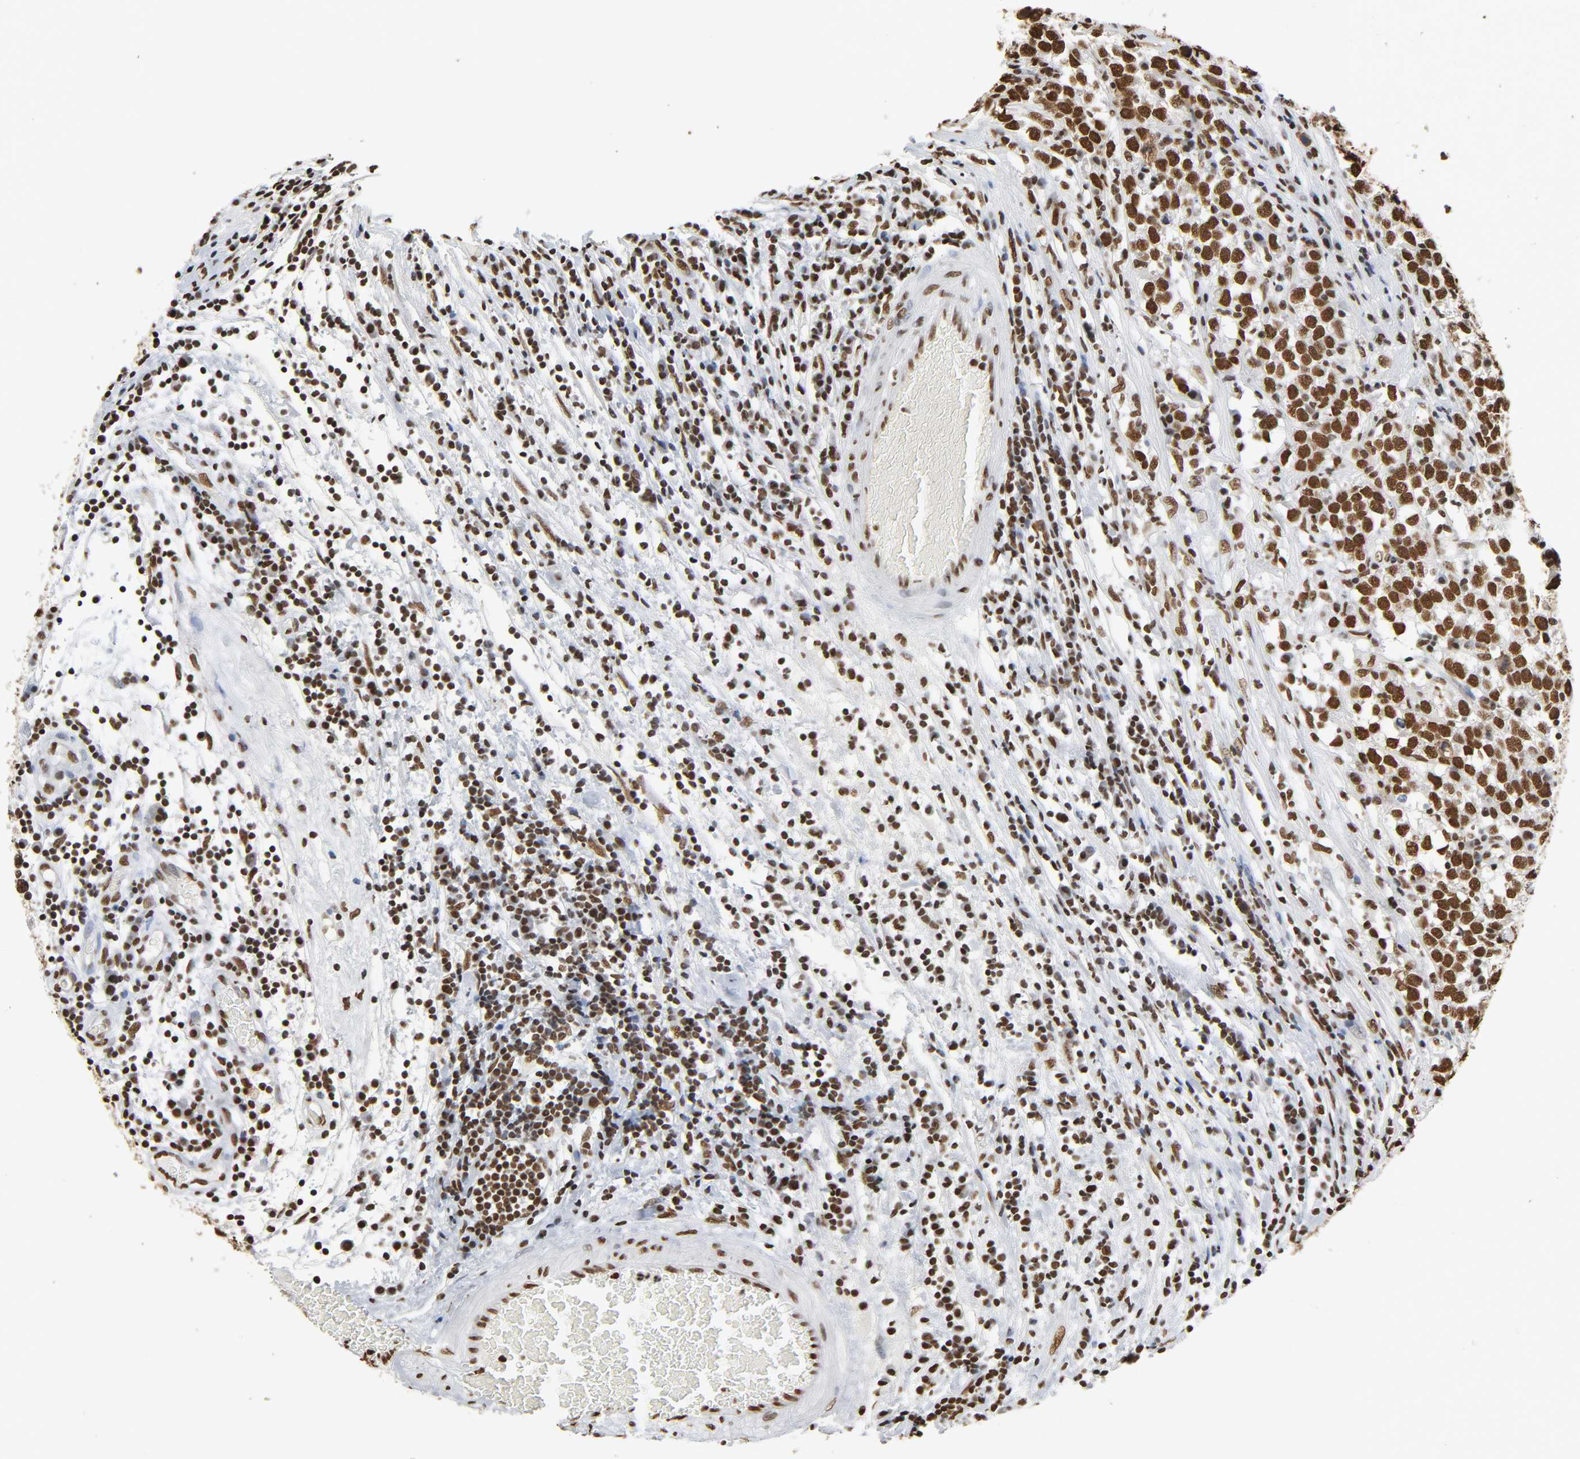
{"staining": {"intensity": "strong", "quantity": ">75%", "location": "nuclear"}, "tissue": "testis cancer", "cell_type": "Tumor cells", "image_type": "cancer", "snomed": [{"axis": "morphology", "description": "Seminoma, NOS"}, {"axis": "topography", "description": "Testis"}], "caption": "This photomicrograph exhibits immunohistochemistry (IHC) staining of seminoma (testis), with high strong nuclear staining in approximately >75% of tumor cells.", "gene": "HNRNPC", "patient": {"sex": "male", "age": 43}}